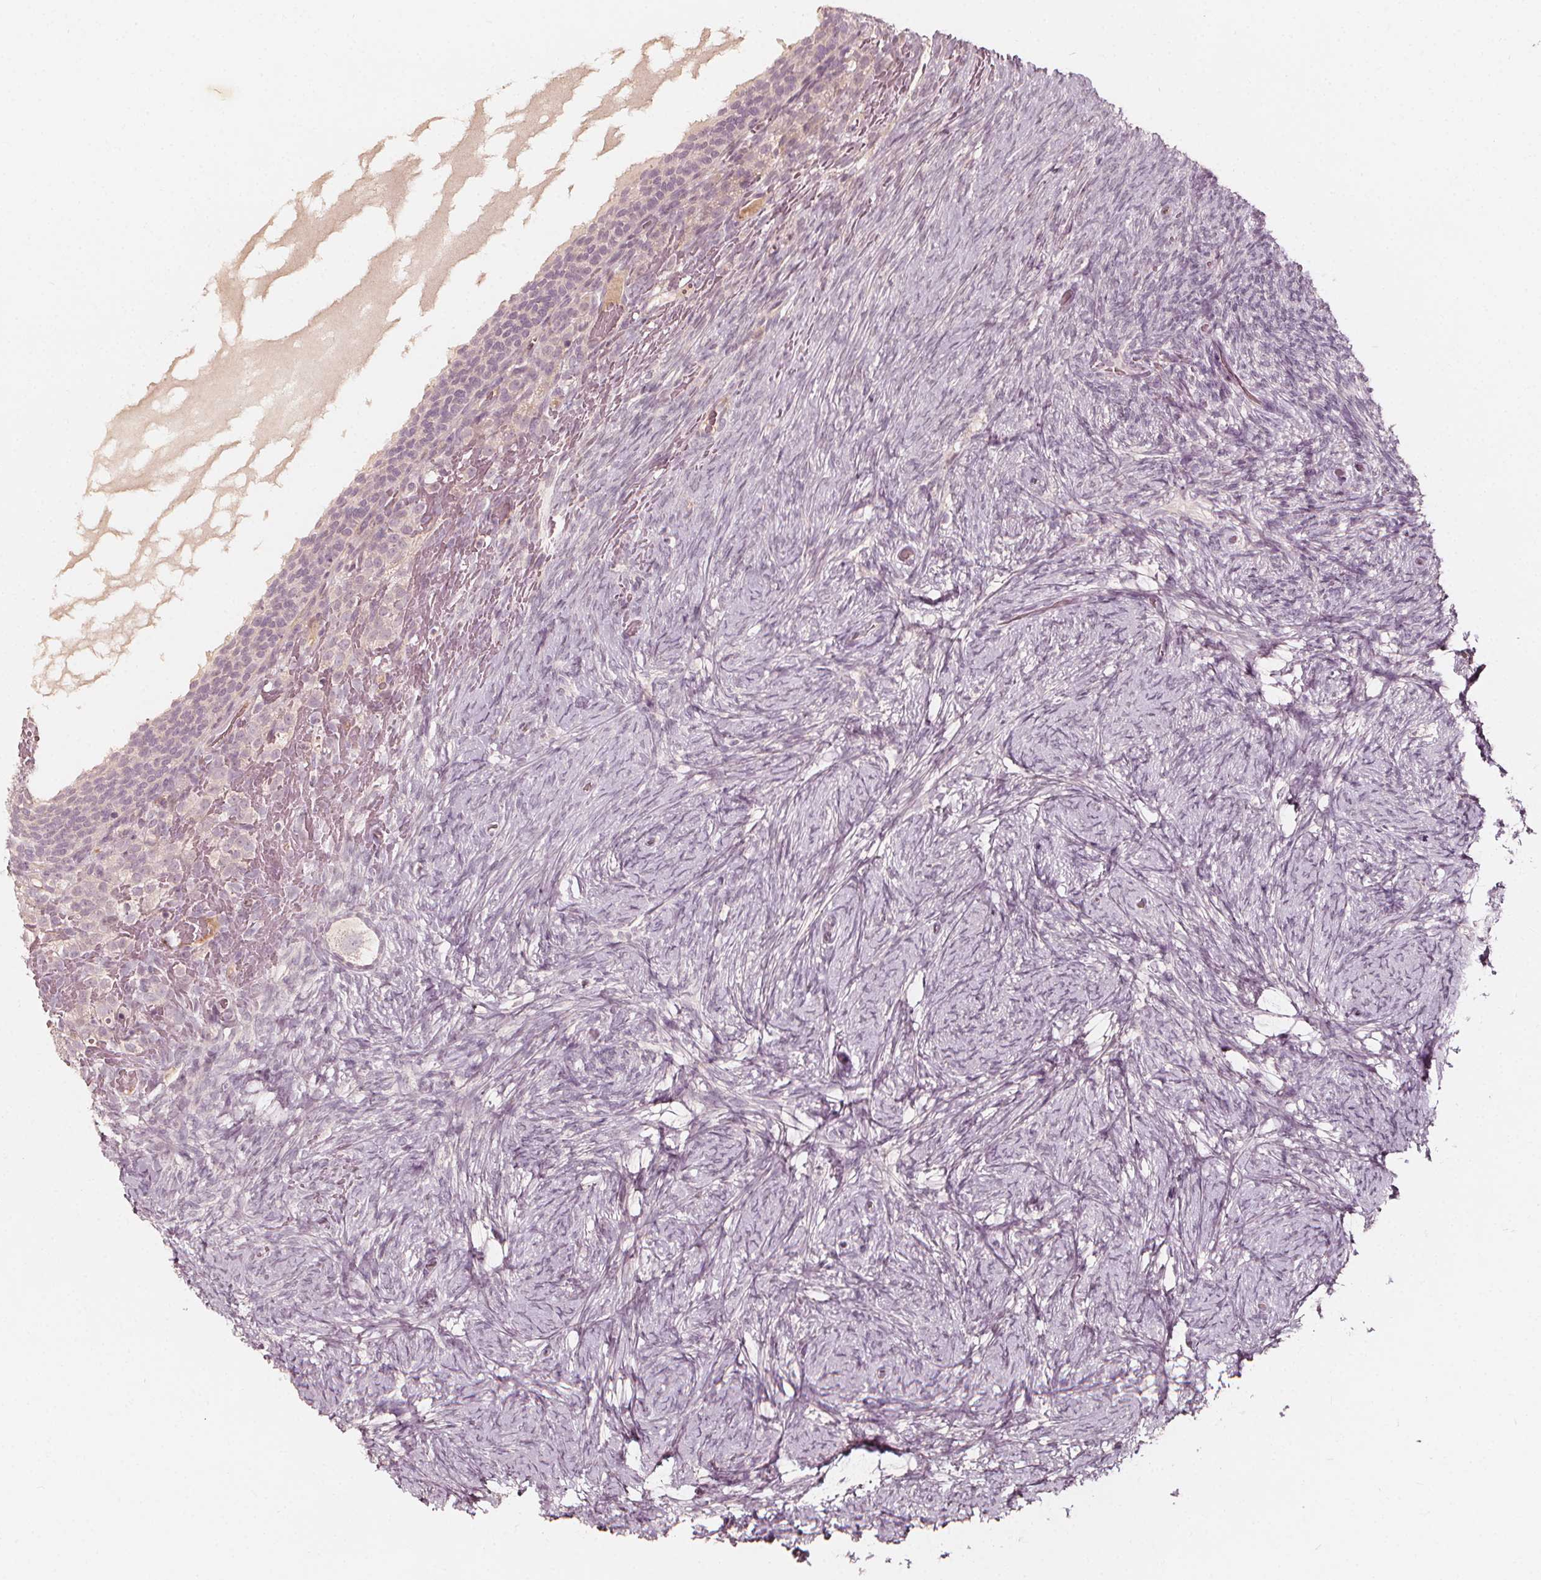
{"staining": {"intensity": "negative", "quantity": "none", "location": "none"}, "tissue": "ovary", "cell_type": "Follicle cells", "image_type": "normal", "snomed": [{"axis": "morphology", "description": "Normal tissue, NOS"}, {"axis": "topography", "description": "Ovary"}], "caption": "This is an immunohistochemistry micrograph of normal ovary. There is no staining in follicle cells.", "gene": "NPC1L1", "patient": {"sex": "female", "age": 34}}